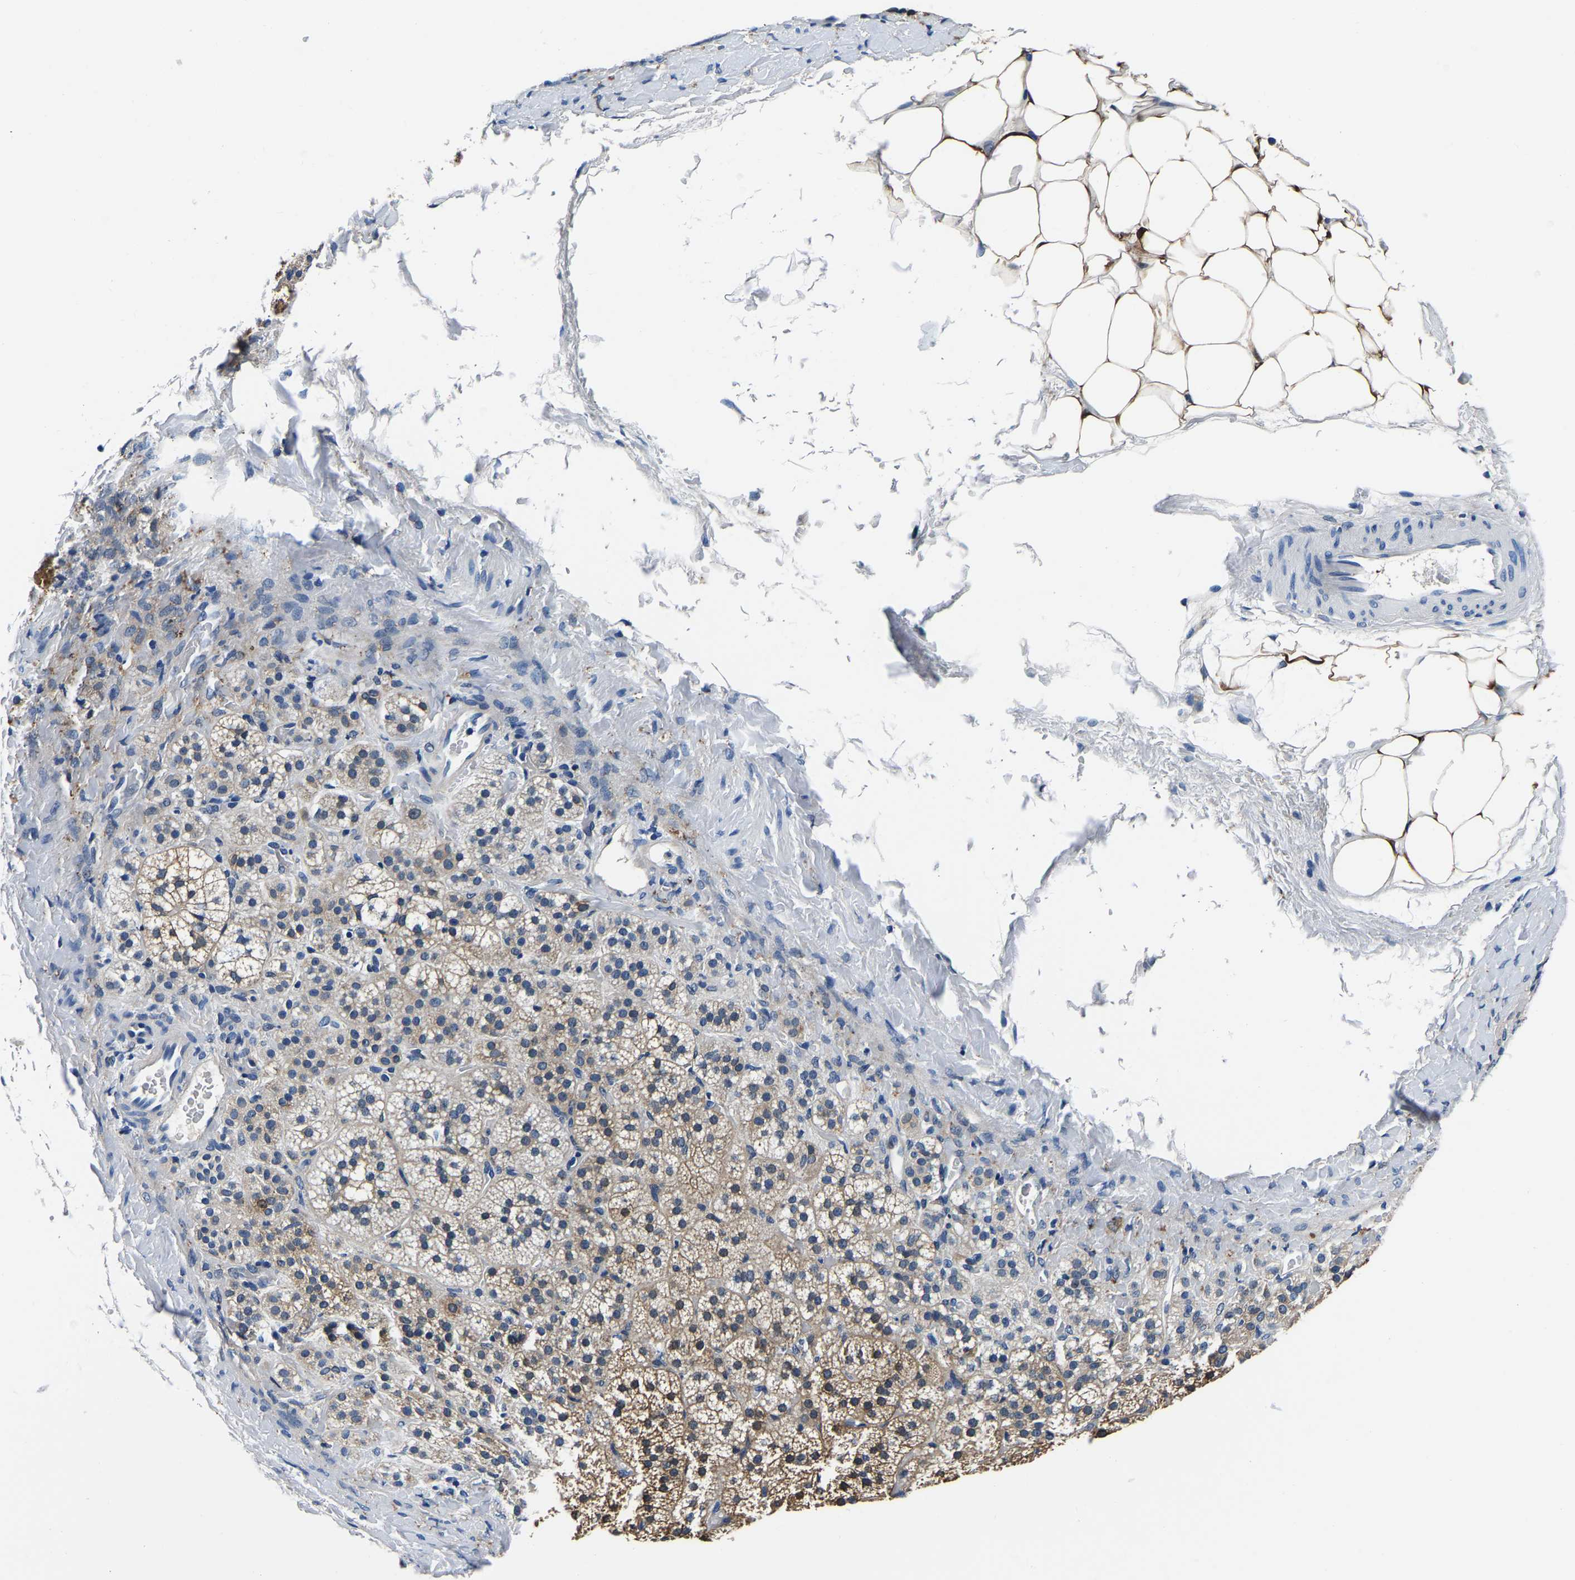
{"staining": {"intensity": "moderate", "quantity": ">75%", "location": "cytoplasmic/membranous"}, "tissue": "adrenal gland", "cell_type": "Glandular cells", "image_type": "normal", "snomed": [{"axis": "morphology", "description": "Normal tissue, NOS"}, {"axis": "topography", "description": "Adrenal gland"}], "caption": "Brown immunohistochemical staining in normal human adrenal gland reveals moderate cytoplasmic/membranous expression in about >75% of glandular cells.", "gene": "ACO1", "patient": {"sex": "female", "age": 44}}